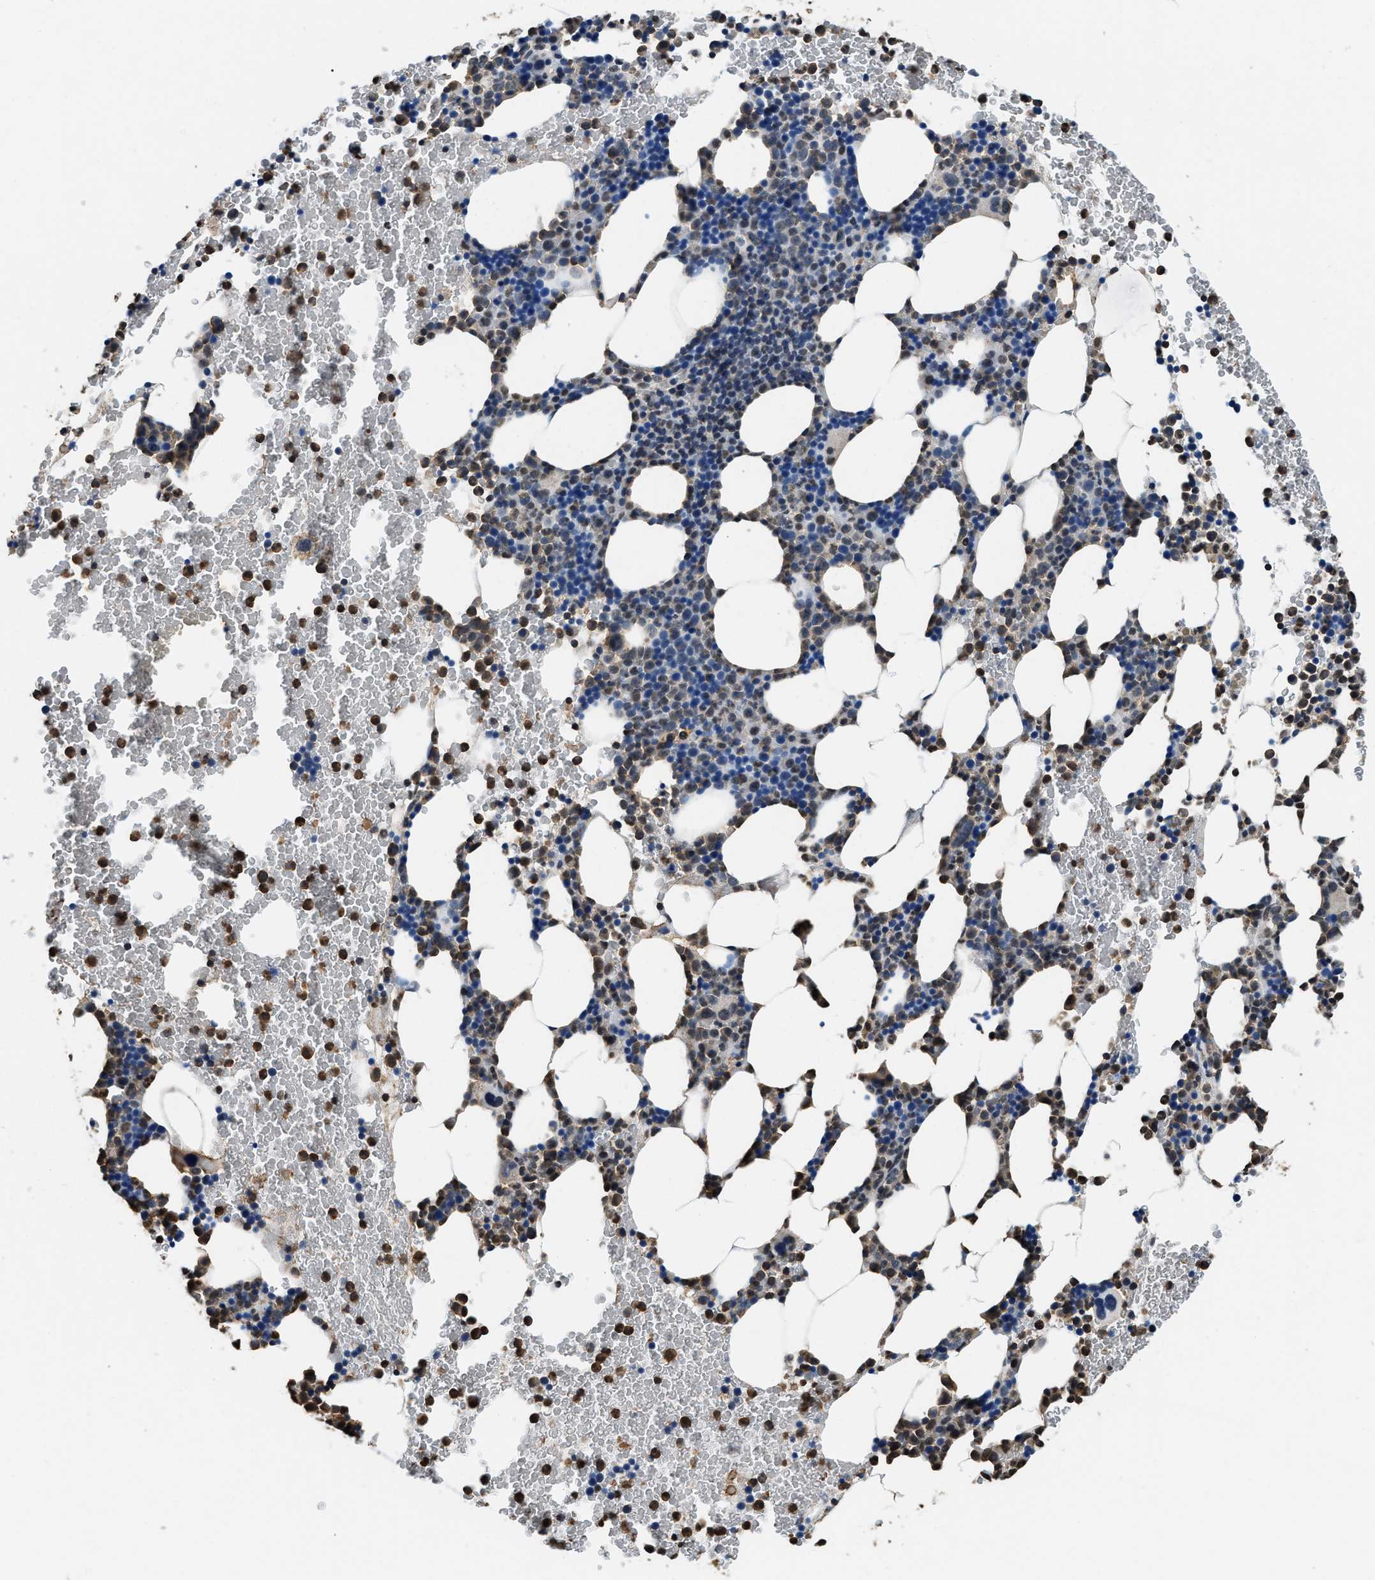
{"staining": {"intensity": "strong", "quantity": "<25%", "location": "nuclear"}, "tissue": "bone marrow", "cell_type": "Hematopoietic cells", "image_type": "normal", "snomed": [{"axis": "morphology", "description": "Normal tissue, NOS"}, {"axis": "morphology", "description": "Inflammation, NOS"}, {"axis": "topography", "description": "Bone marrow"}], "caption": "Bone marrow stained with IHC reveals strong nuclear staining in approximately <25% of hematopoietic cells.", "gene": "GAPDH", "patient": {"sex": "female", "age": 70}}